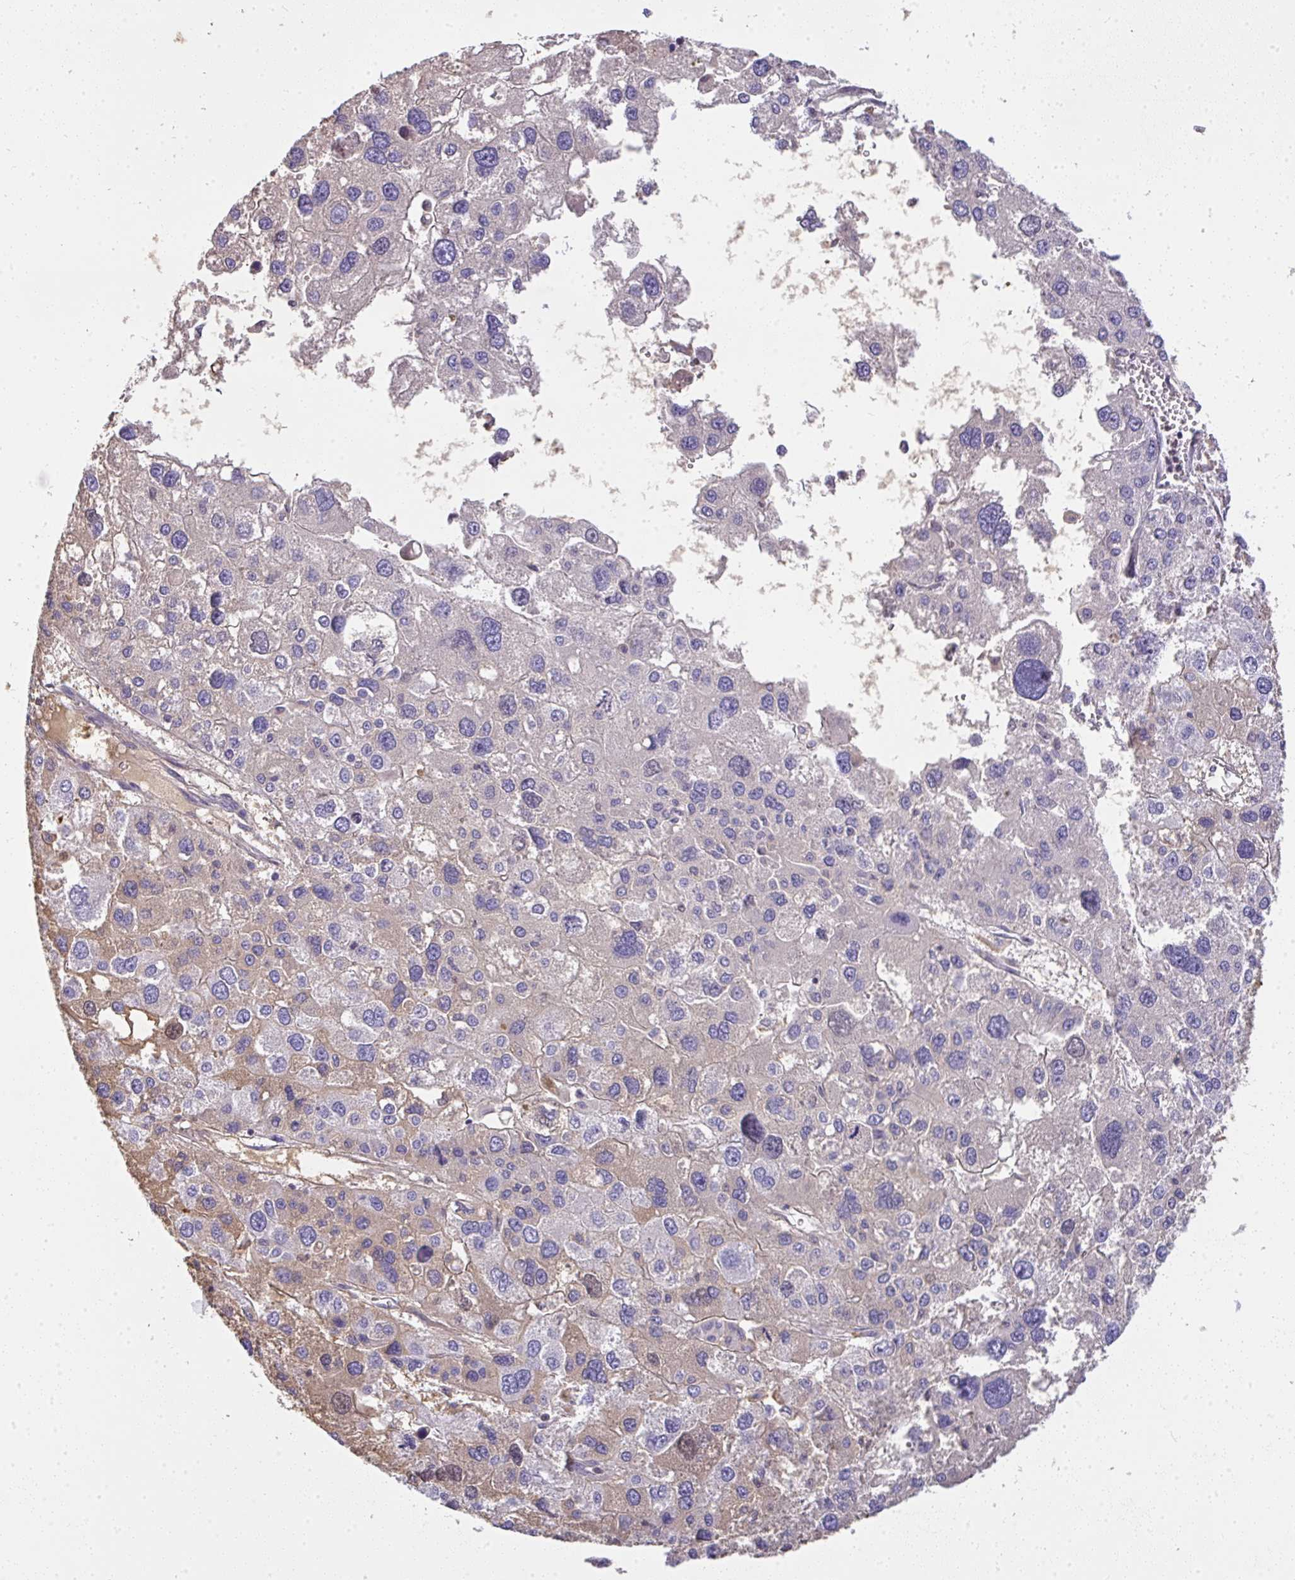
{"staining": {"intensity": "weak", "quantity": "<25%", "location": "cytoplasmic/membranous"}, "tissue": "liver cancer", "cell_type": "Tumor cells", "image_type": "cancer", "snomed": [{"axis": "morphology", "description": "Carcinoma, Hepatocellular, NOS"}, {"axis": "topography", "description": "Liver"}], "caption": "Immunohistochemistry micrograph of liver cancer (hepatocellular carcinoma) stained for a protein (brown), which exhibits no staining in tumor cells. (DAB immunohistochemistry, high magnification).", "gene": "SMYD5", "patient": {"sex": "male", "age": 73}}